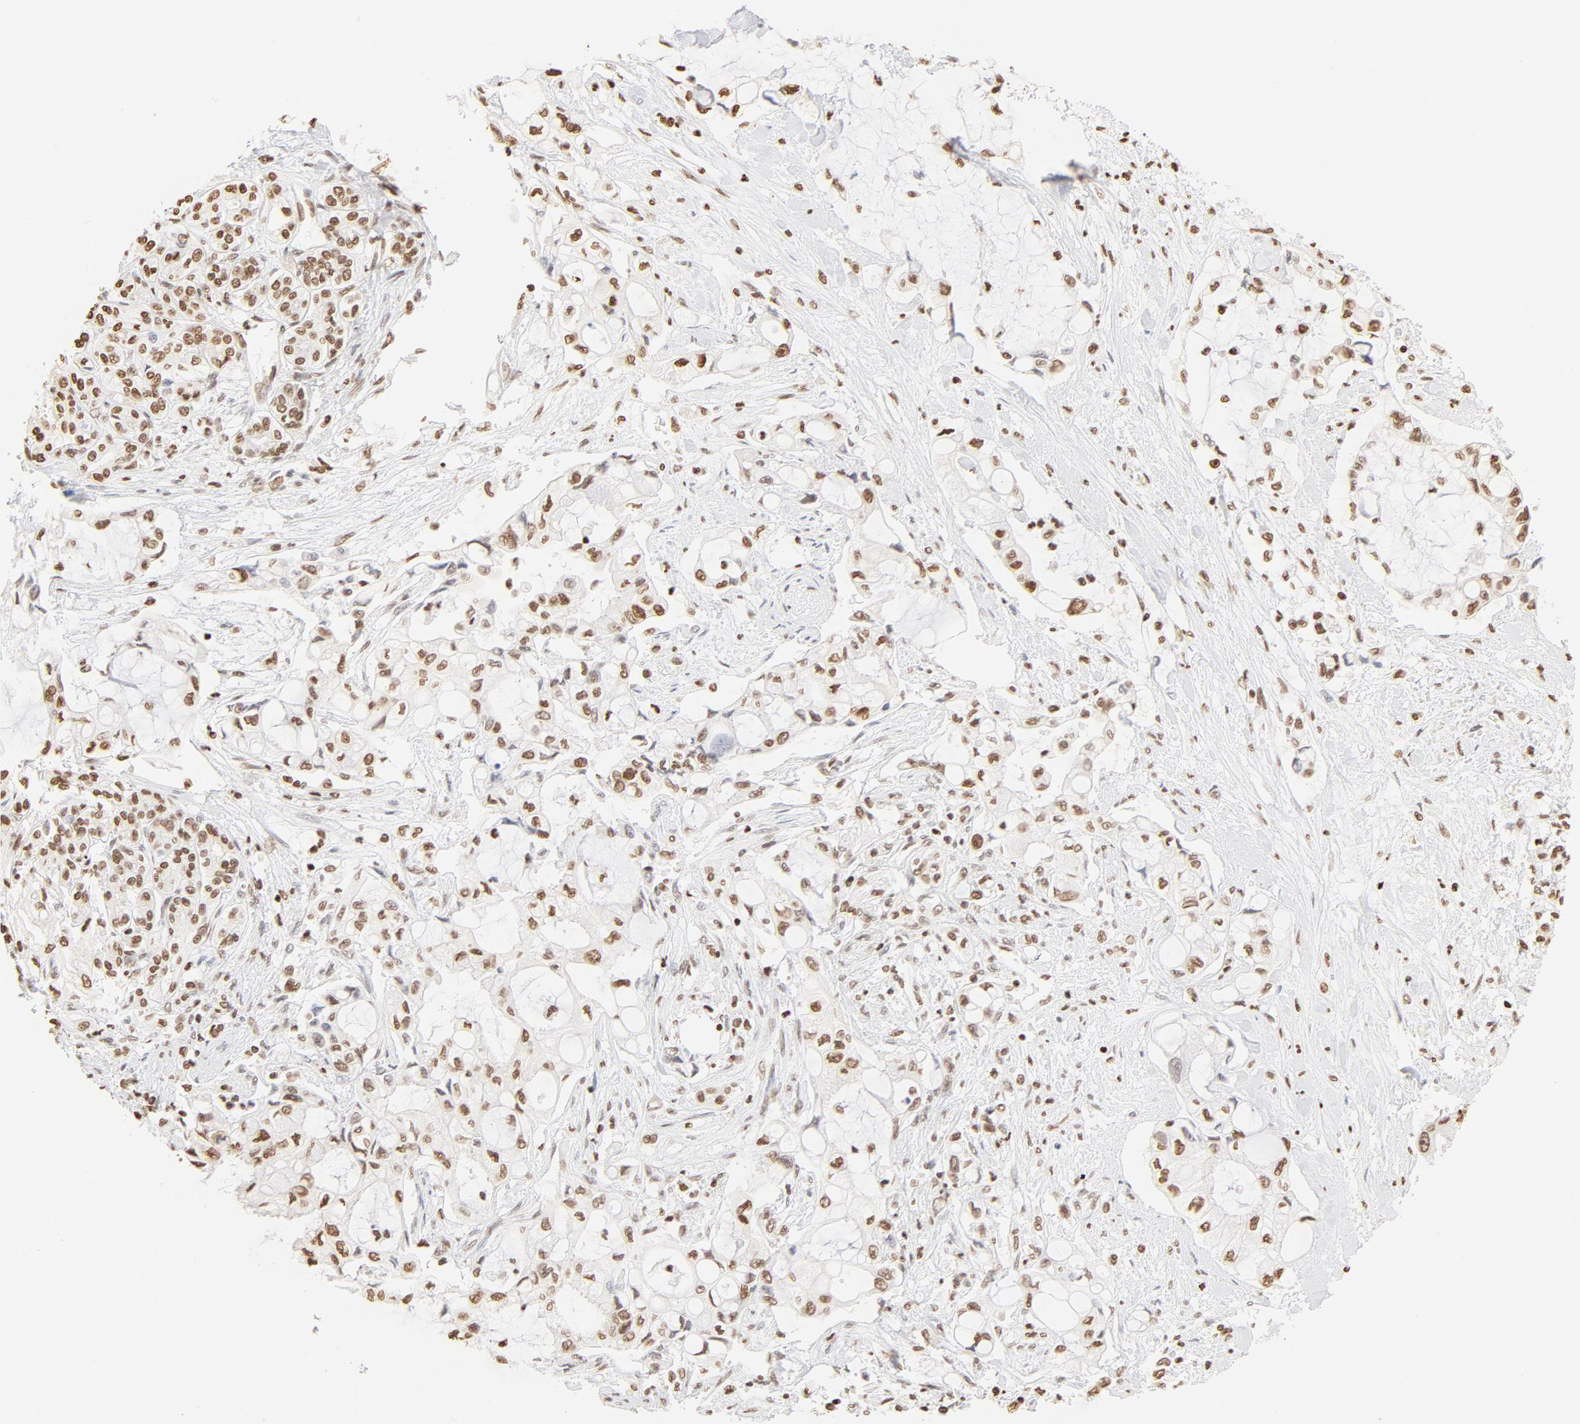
{"staining": {"intensity": "moderate", "quantity": ">75%", "location": "nuclear"}, "tissue": "pancreatic cancer", "cell_type": "Tumor cells", "image_type": "cancer", "snomed": [{"axis": "morphology", "description": "Adenocarcinoma, NOS"}, {"axis": "topography", "description": "Pancreas"}], "caption": "About >75% of tumor cells in human pancreatic cancer (adenocarcinoma) display moderate nuclear protein positivity as visualized by brown immunohistochemical staining.", "gene": "ZNF540", "patient": {"sex": "female", "age": 70}}